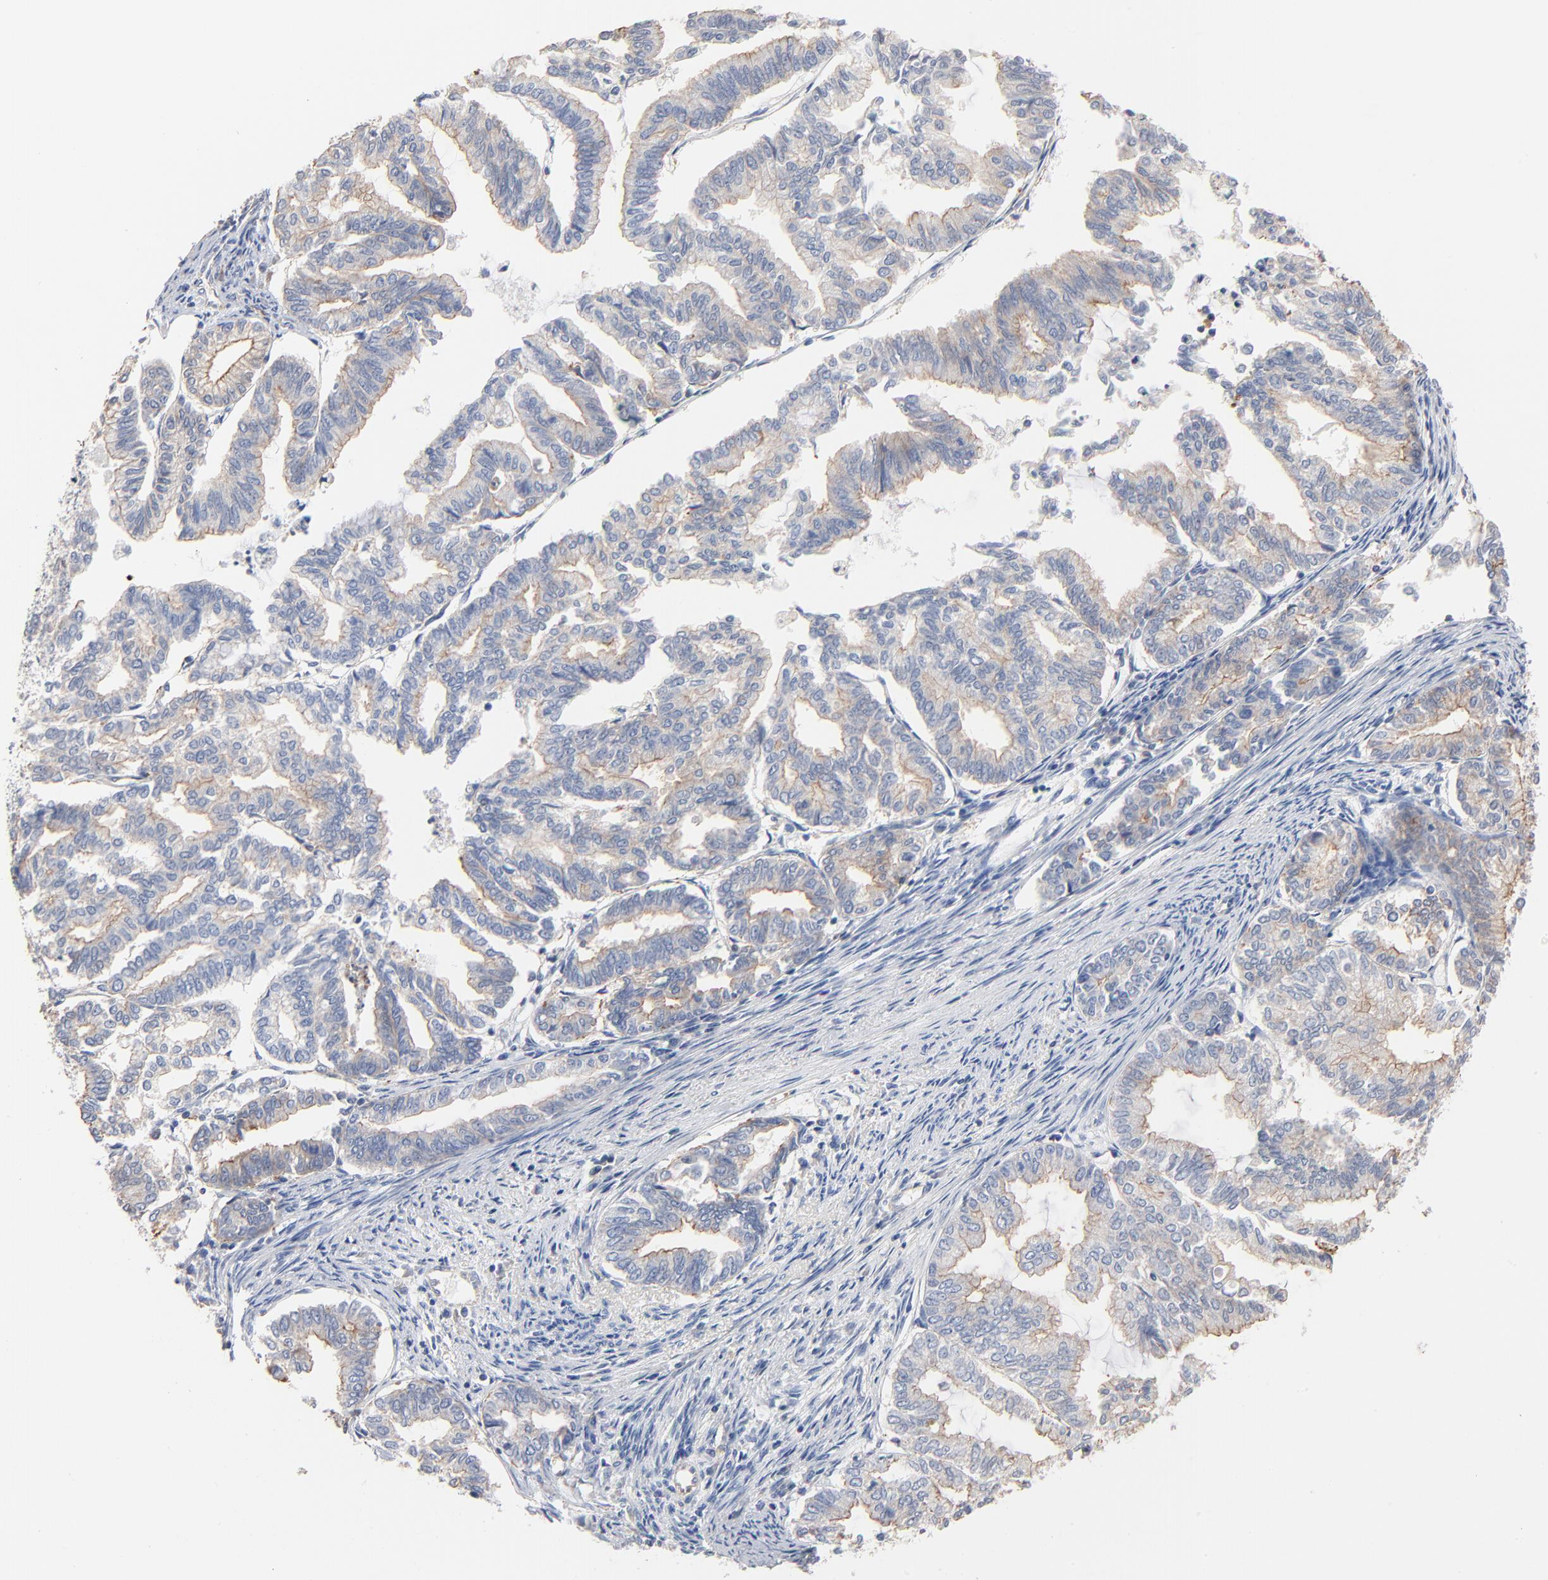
{"staining": {"intensity": "negative", "quantity": "none", "location": "none"}, "tissue": "endometrial cancer", "cell_type": "Tumor cells", "image_type": "cancer", "snomed": [{"axis": "morphology", "description": "Adenocarcinoma, NOS"}, {"axis": "topography", "description": "Endometrium"}], "caption": "Histopathology image shows no significant protein staining in tumor cells of endometrial cancer.", "gene": "ARHGEF6", "patient": {"sex": "female", "age": 79}}